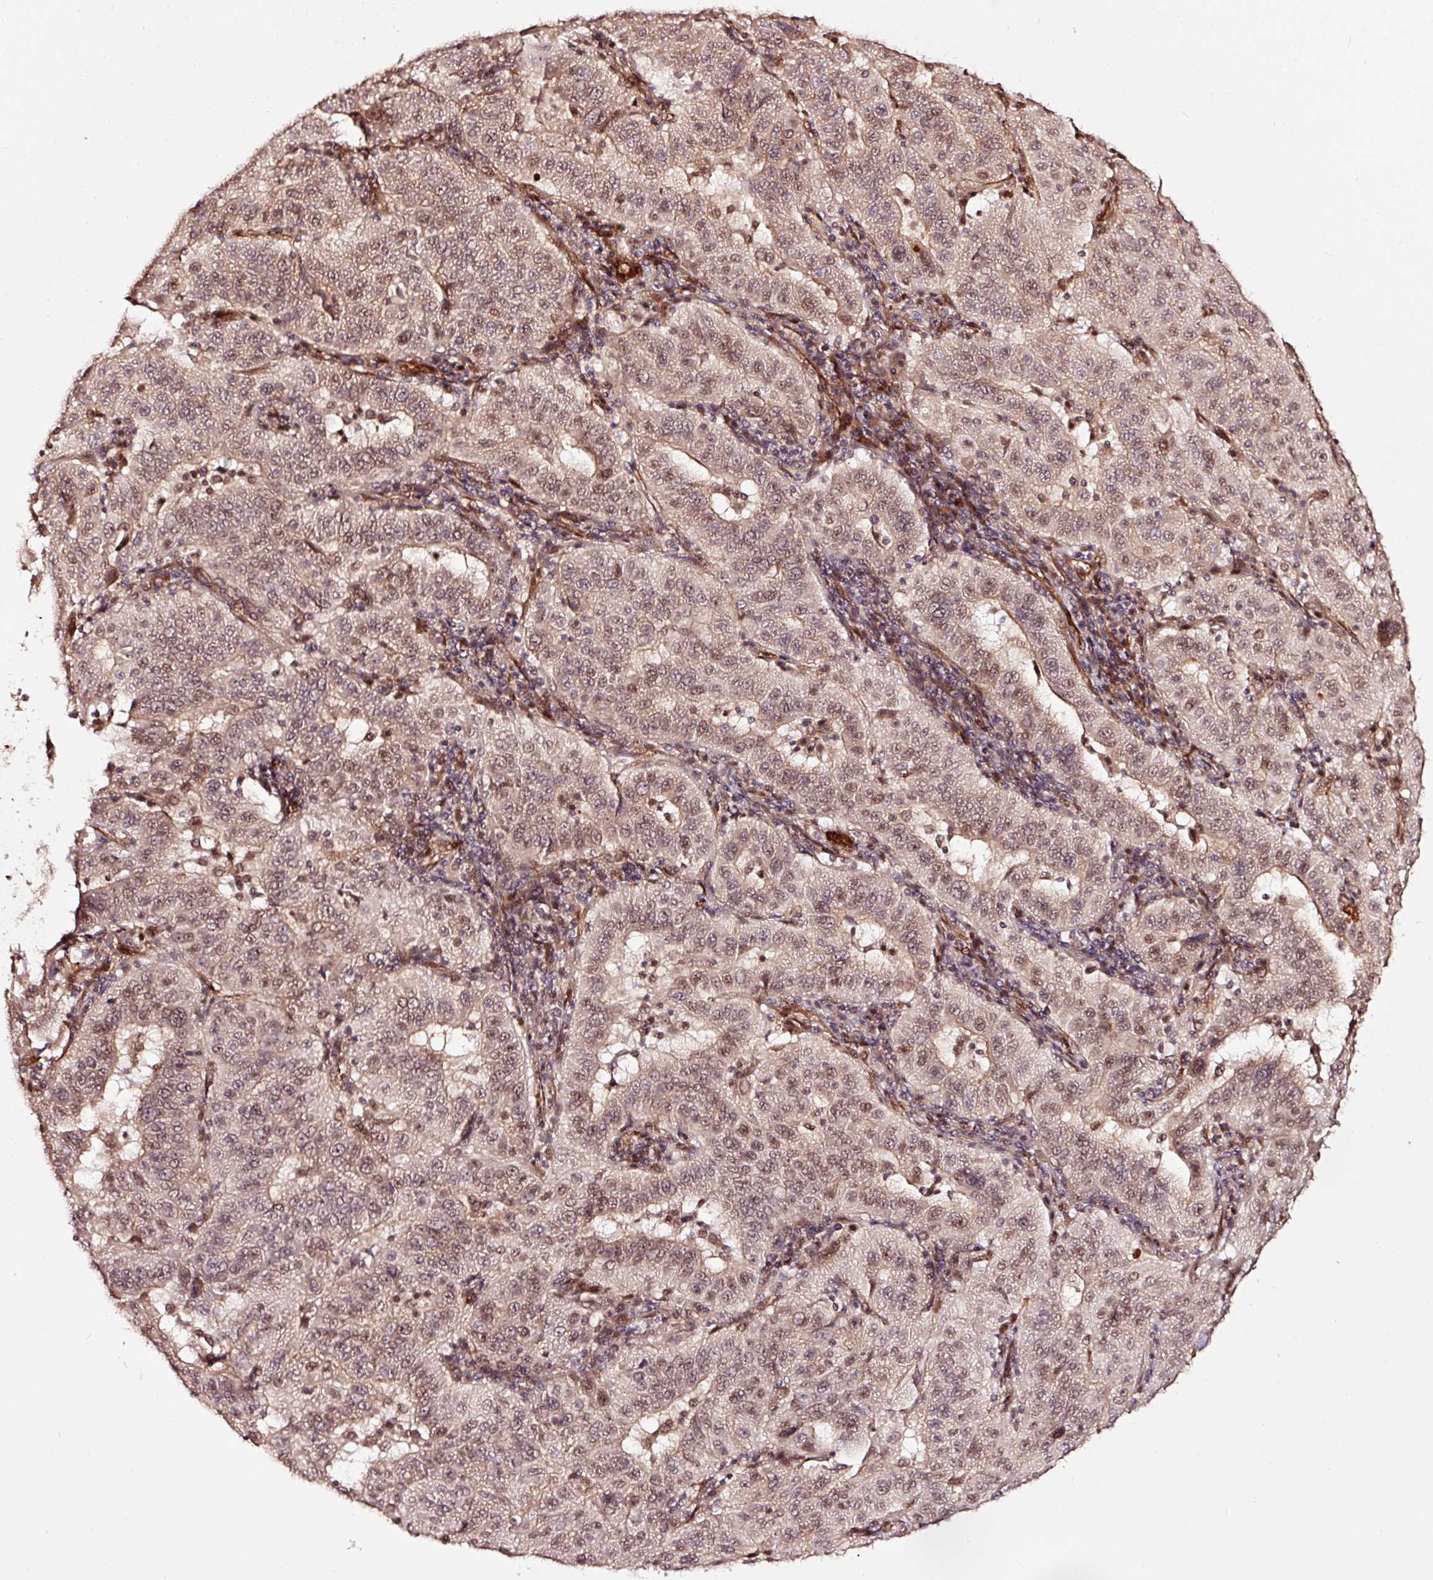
{"staining": {"intensity": "moderate", "quantity": "25%-75%", "location": "nuclear"}, "tissue": "pancreatic cancer", "cell_type": "Tumor cells", "image_type": "cancer", "snomed": [{"axis": "morphology", "description": "Adenocarcinoma, NOS"}, {"axis": "topography", "description": "Pancreas"}], "caption": "Human adenocarcinoma (pancreatic) stained with a brown dye displays moderate nuclear positive expression in about 25%-75% of tumor cells.", "gene": "TPM1", "patient": {"sex": "male", "age": 63}}